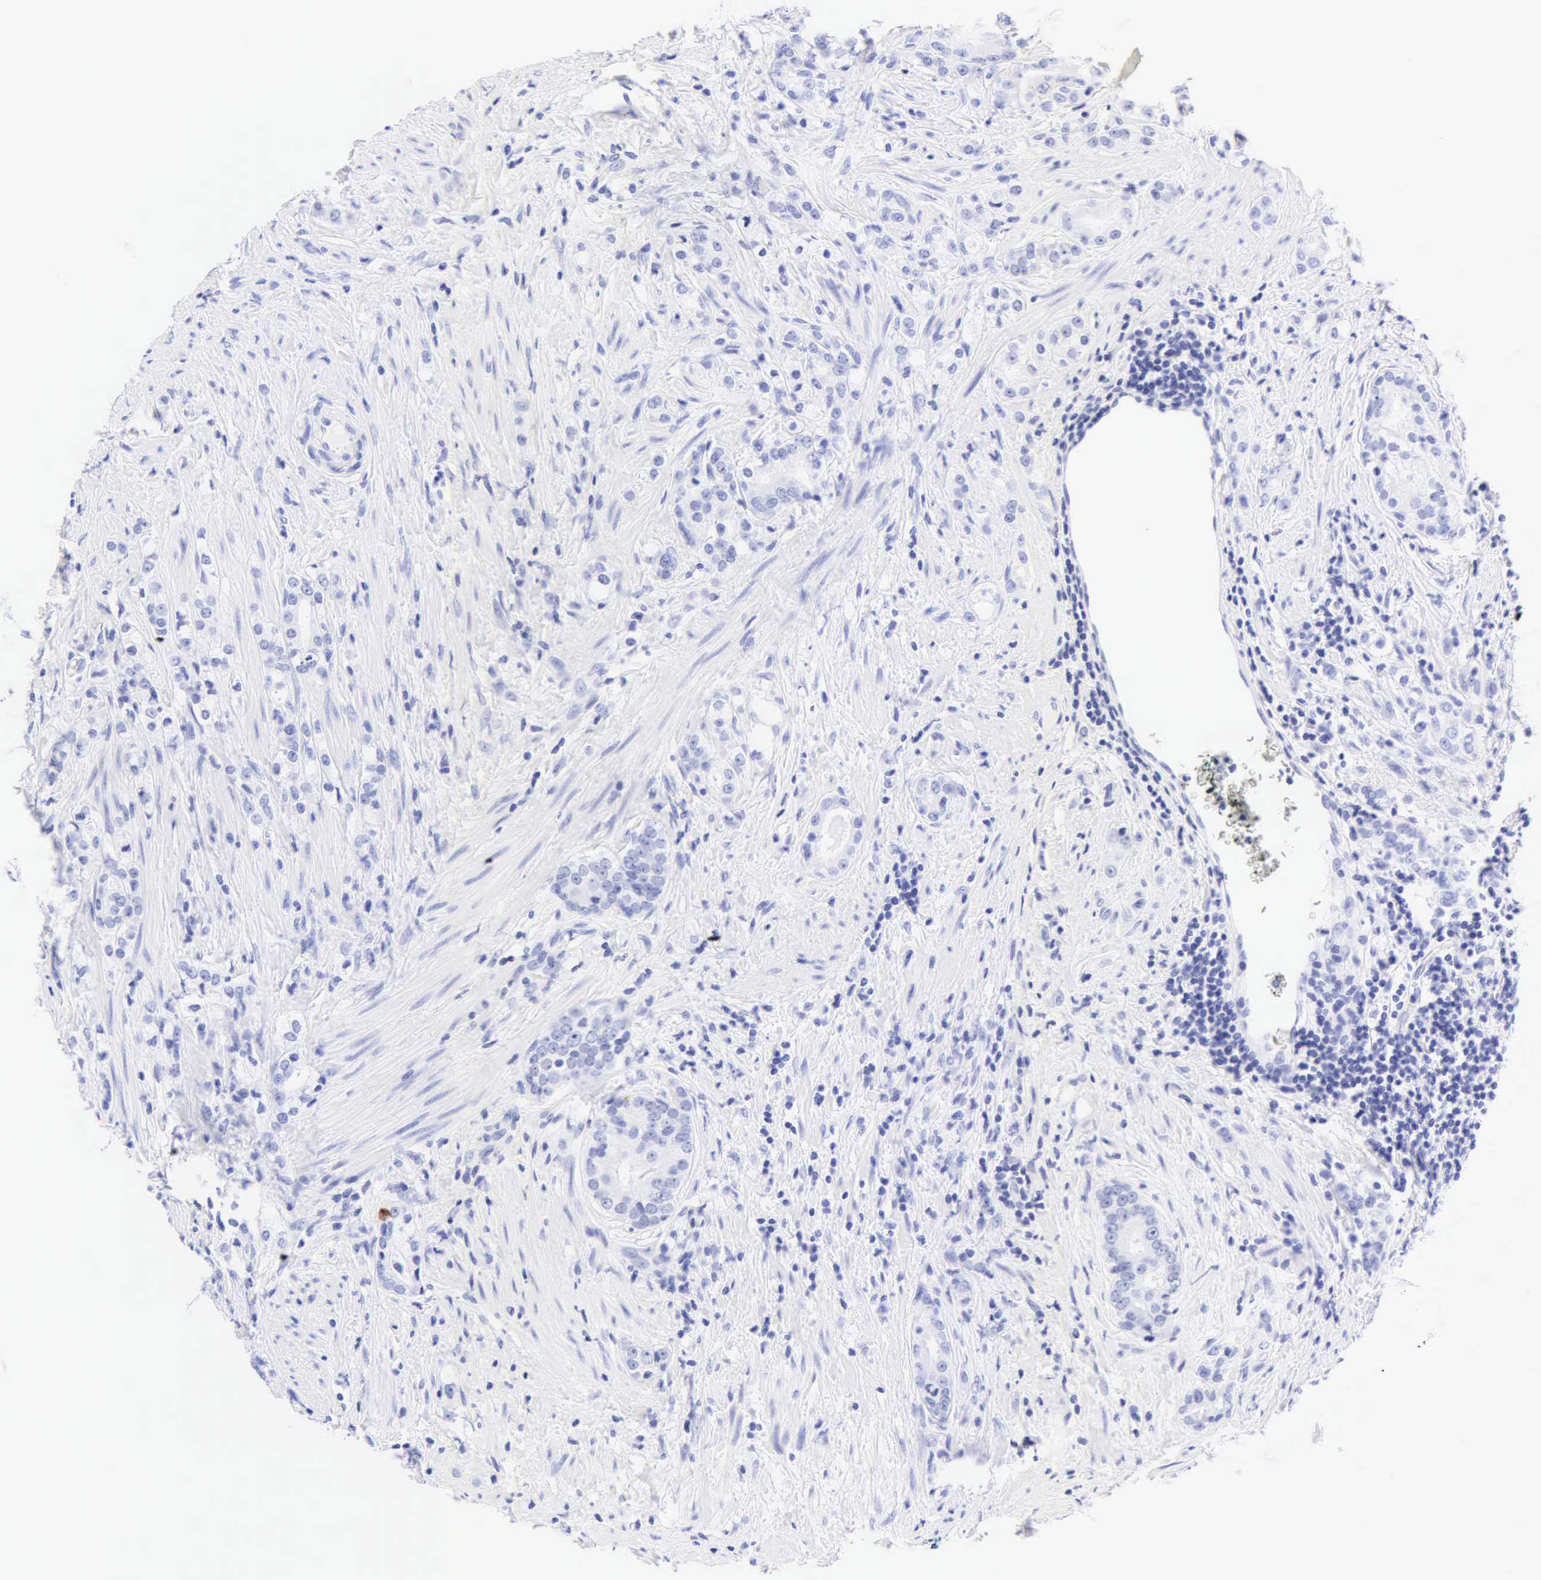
{"staining": {"intensity": "negative", "quantity": "none", "location": "none"}, "tissue": "prostate cancer", "cell_type": "Tumor cells", "image_type": "cancer", "snomed": [{"axis": "morphology", "description": "Adenocarcinoma, Medium grade"}, {"axis": "topography", "description": "Prostate"}], "caption": "Human medium-grade adenocarcinoma (prostate) stained for a protein using immunohistochemistry (IHC) shows no expression in tumor cells.", "gene": "KRT20", "patient": {"sex": "male", "age": 59}}